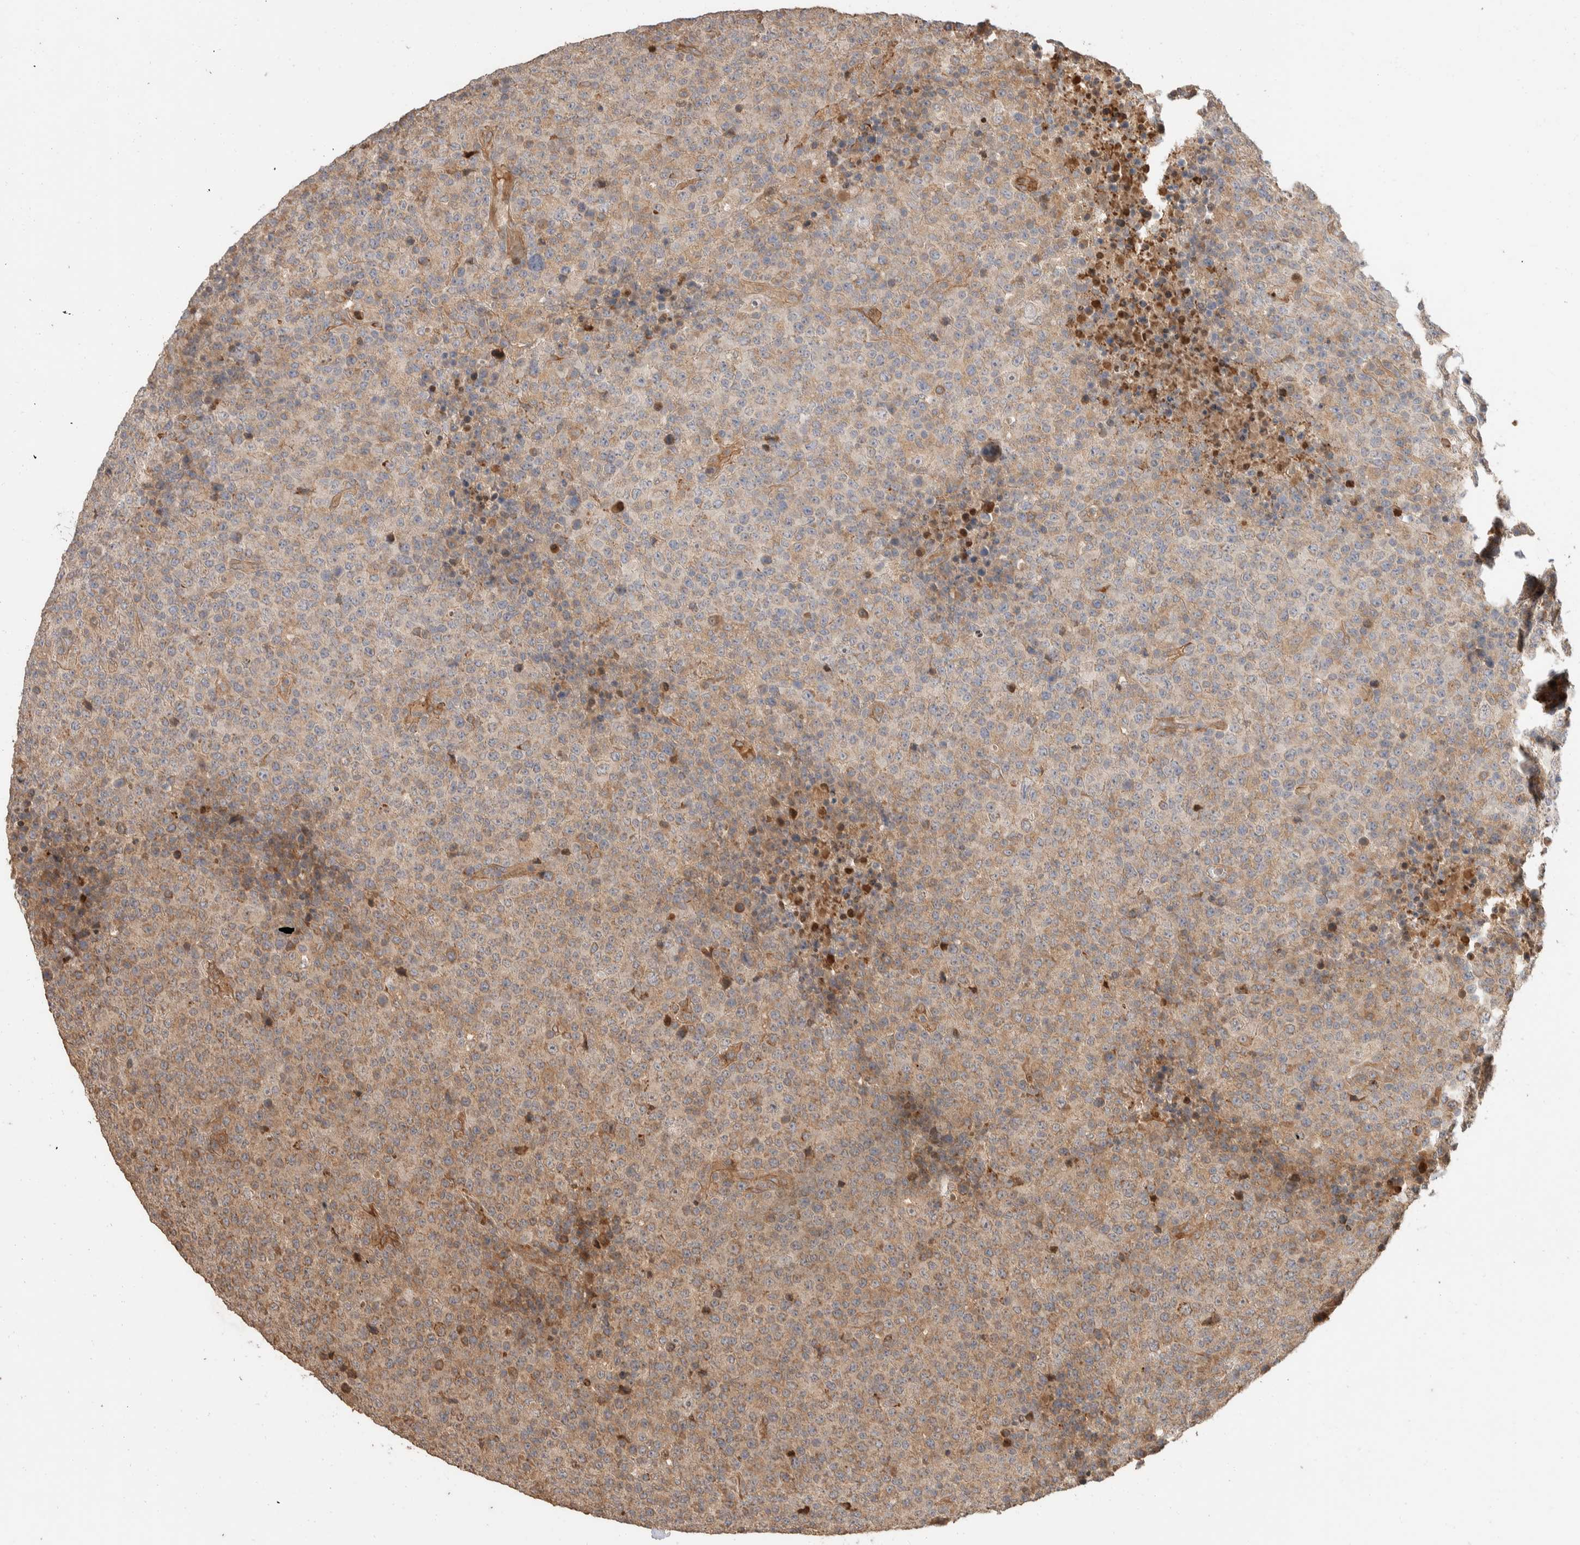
{"staining": {"intensity": "weak", "quantity": ">75%", "location": "cytoplasmic/membranous"}, "tissue": "lymphoma", "cell_type": "Tumor cells", "image_type": "cancer", "snomed": [{"axis": "morphology", "description": "Malignant lymphoma, non-Hodgkin's type, High grade"}, {"axis": "topography", "description": "Lymph node"}], "caption": "Lymphoma tissue reveals weak cytoplasmic/membranous positivity in approximately >75% of tumor cells, visualized by immunohistochemistry. (DAB = brown stain, brightfield microscopy at high magnification).", "gene": "ERC1", "patient": {"sex": "male", "age": 13}}